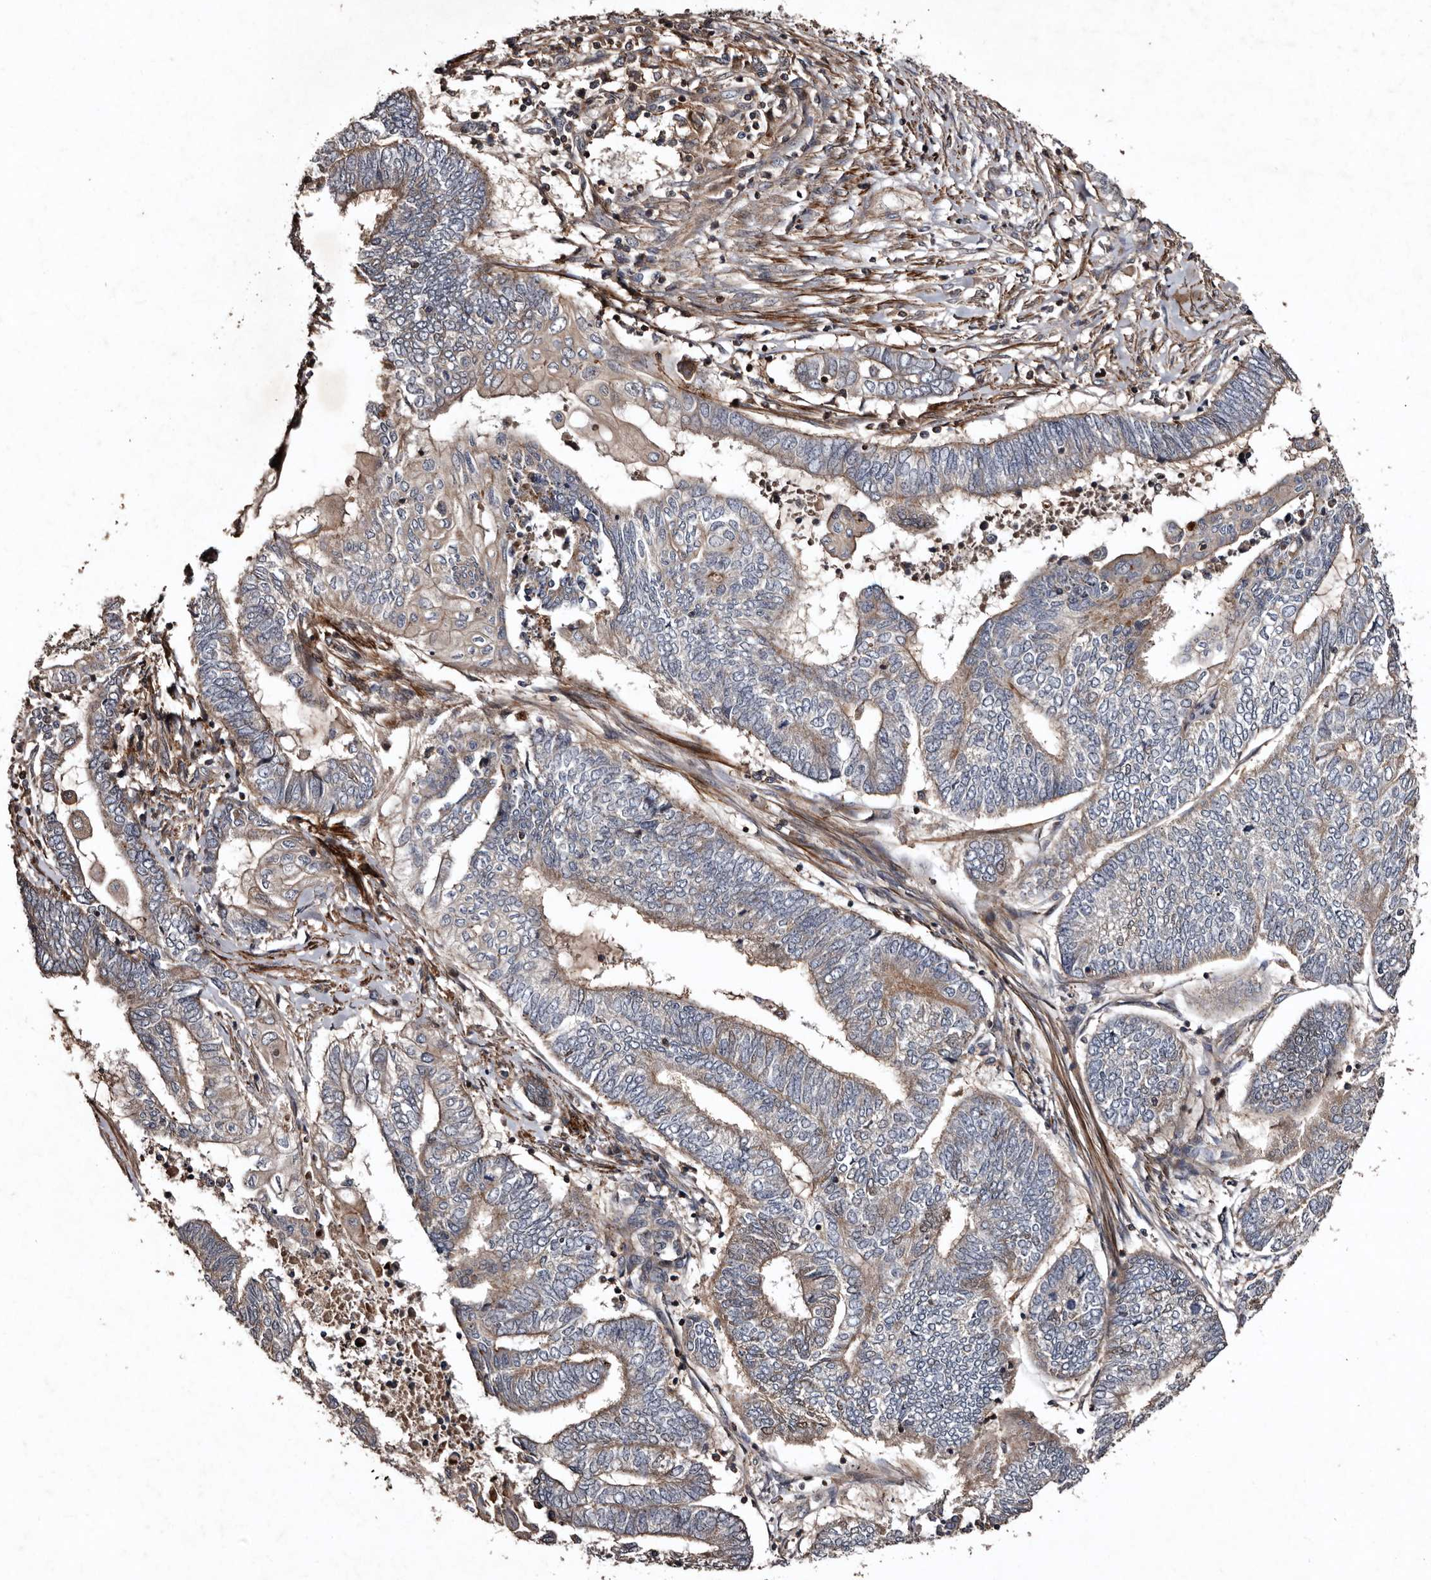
{"staining": {"intensity": "weak", "quantity": "<25%", "location": "cytoplasmic/membranous"}, "tissue": "endometrial cancer", "cell_type": "Tumor cells", "image_type": "cancer", "snomed": [{"axis": "morphology", "description": "Adenocarcinoma, NOS"}, {"axis": "topography", "description": "Uterus"}, {"axis": "topography", "description": "Endometrium"}], "caption": "Photomicrograph shows no protein positivity in tumor cells of adenocarcinoma (endometrial) tissue.", "gene": "PRKD3", "patient": {"sex": "female", "age": 70}}